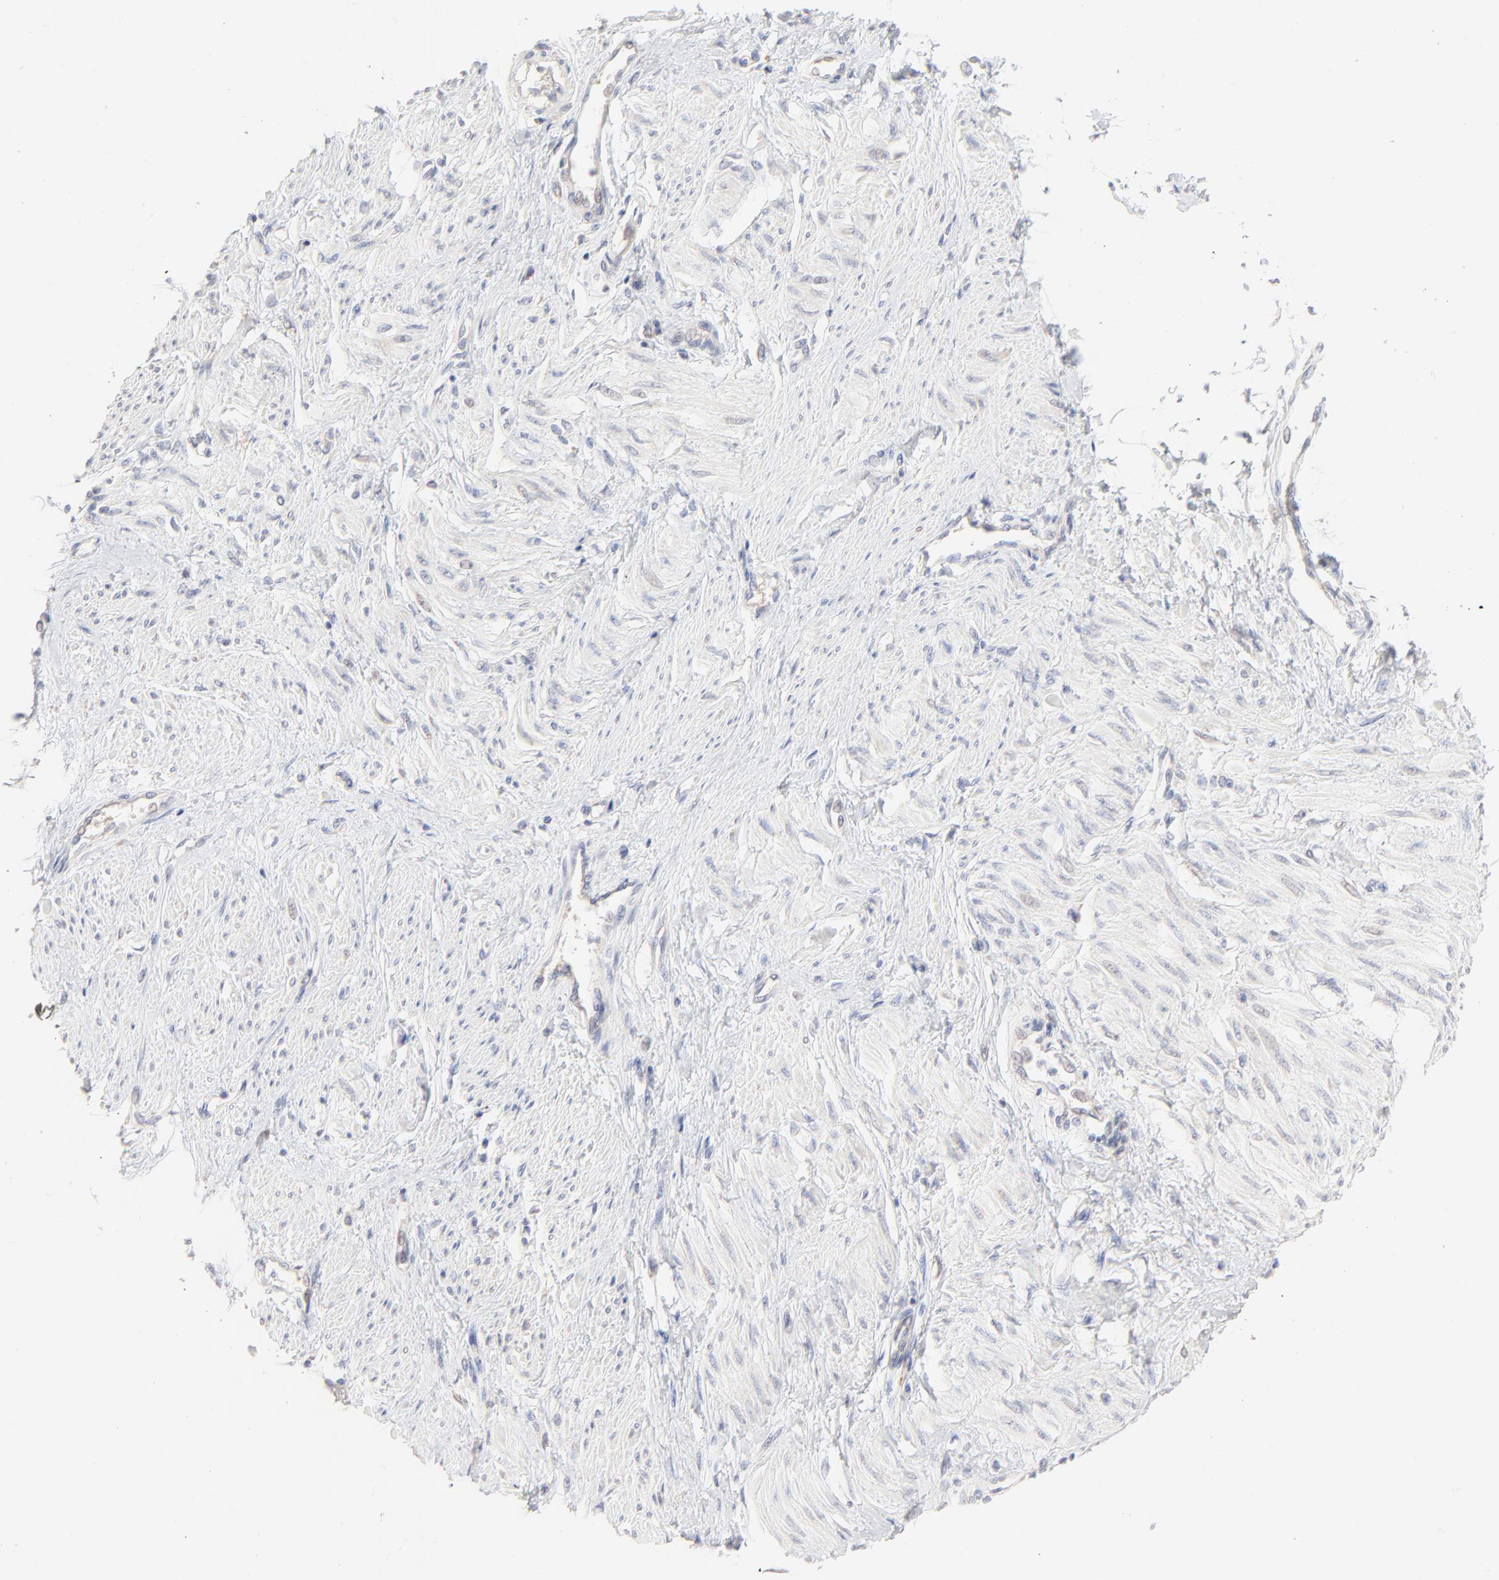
{"staining": {"intensity": "negative", "quantity": "none", "location": "none"}, "tissue": "smooth muscle", "cell_type": "Smooth muscle cells", "image_type": "normal", "snomed": [{"axis": "morphology", "description": "Normal tissue, NOS"}, {"axis": "topography", "description": "Smooth muscle"}, {"axis": "topography", "description": "Uterus"}], "caption": "Protein analysis of unremarkable smooth muscle shows no significant positivity in smooth muscle cells.", "gene": "RPS21", "patient": {"sex": "female", "age": 39}}